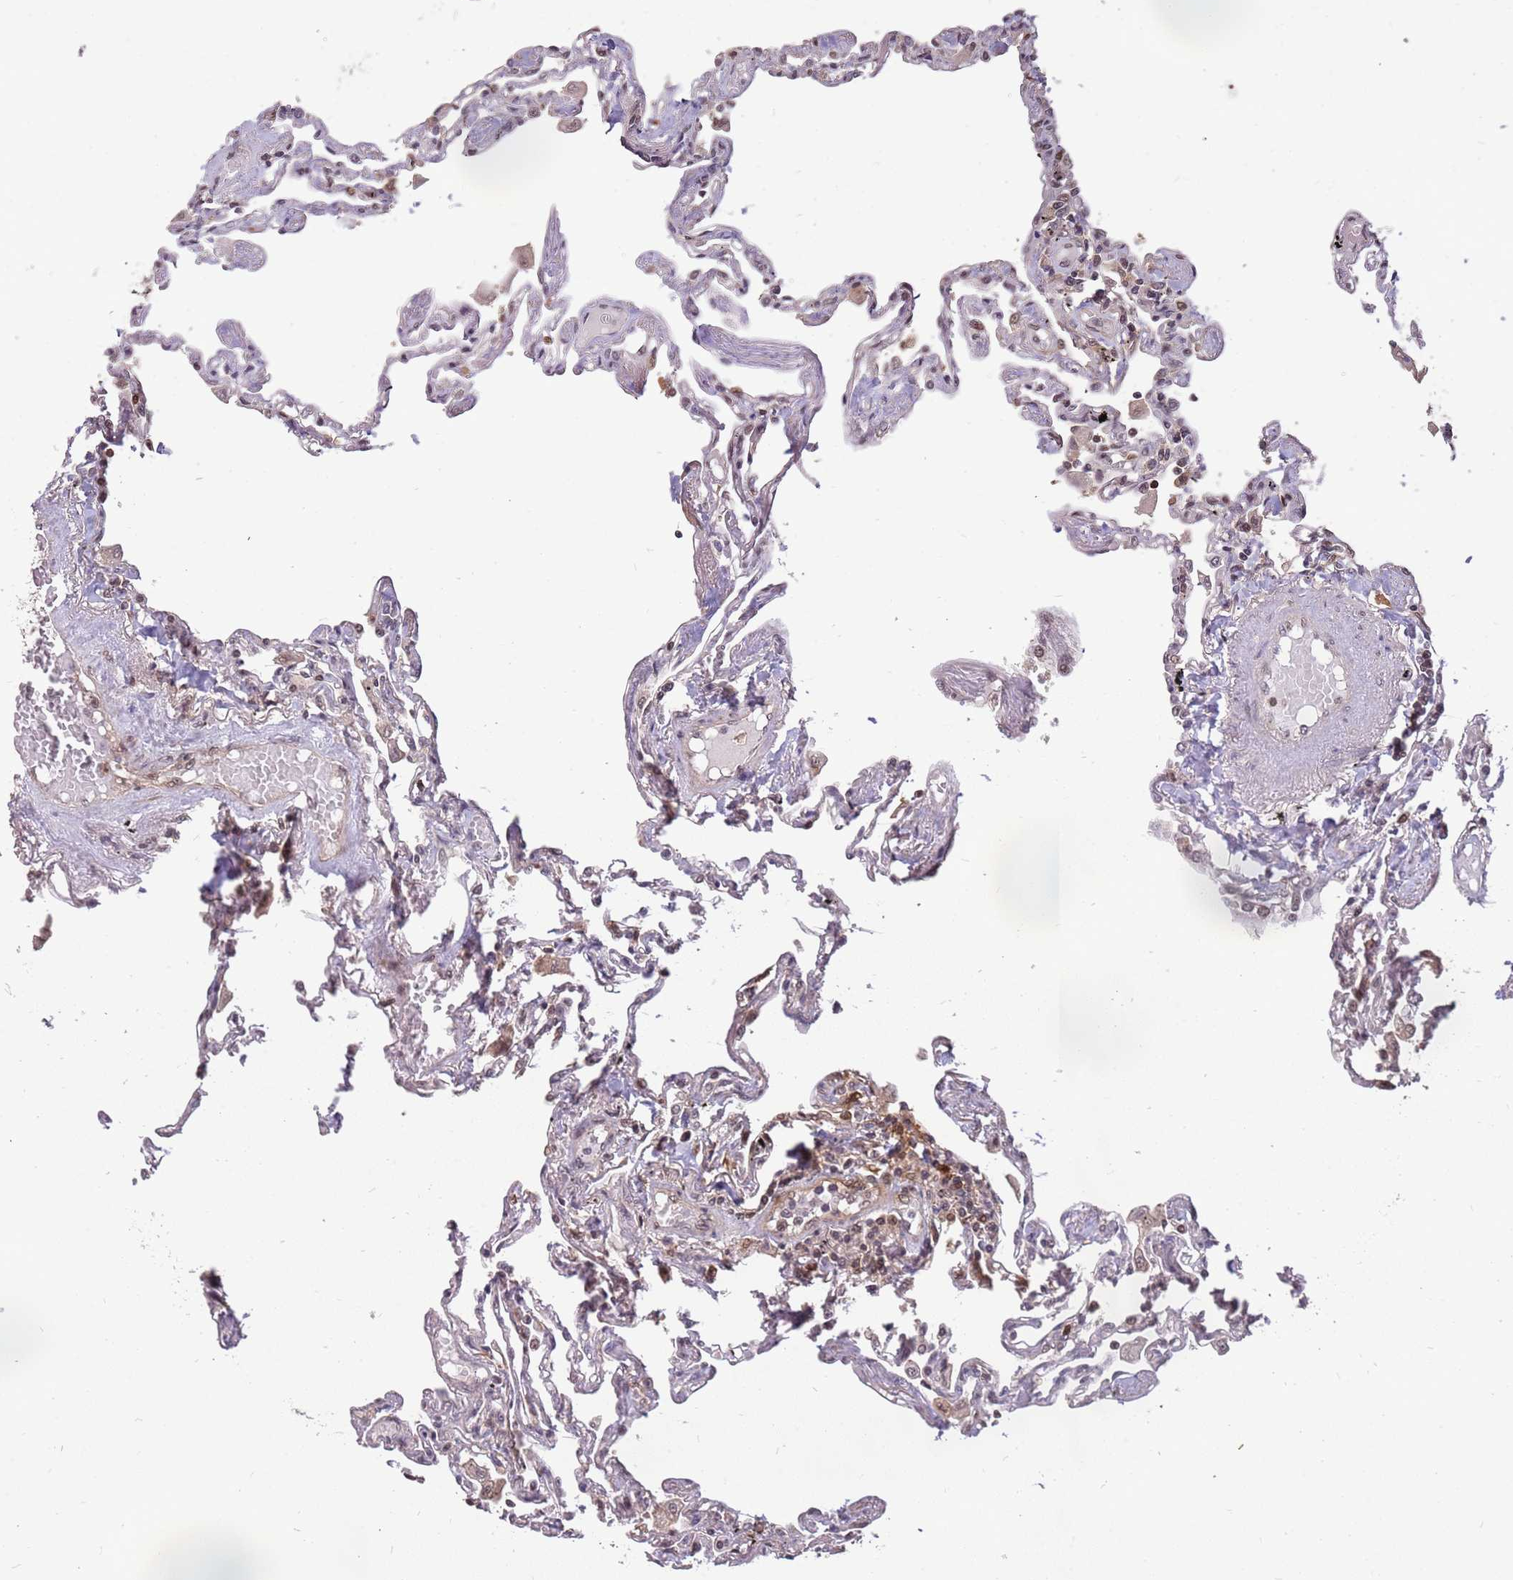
{"staining": {"intensity": "weak", "quantity": "25%-75%", "location": "nuclear"}, "tissue": "lung", "cell_type": "Alveolar cells", "image_type": "normal", "snomed": [{"axis": "morphology", "description": "Normal tissue, NOS"}, {"axis": "topography", "description": "Lung"}], "caption": "Lung stained with a brown dye demonstrates weak nuclear positive positivity in approximately 25%-75% of alveolar cells.", "gene": "GBP2", "patient": {"sex": "female", "age": 67}}